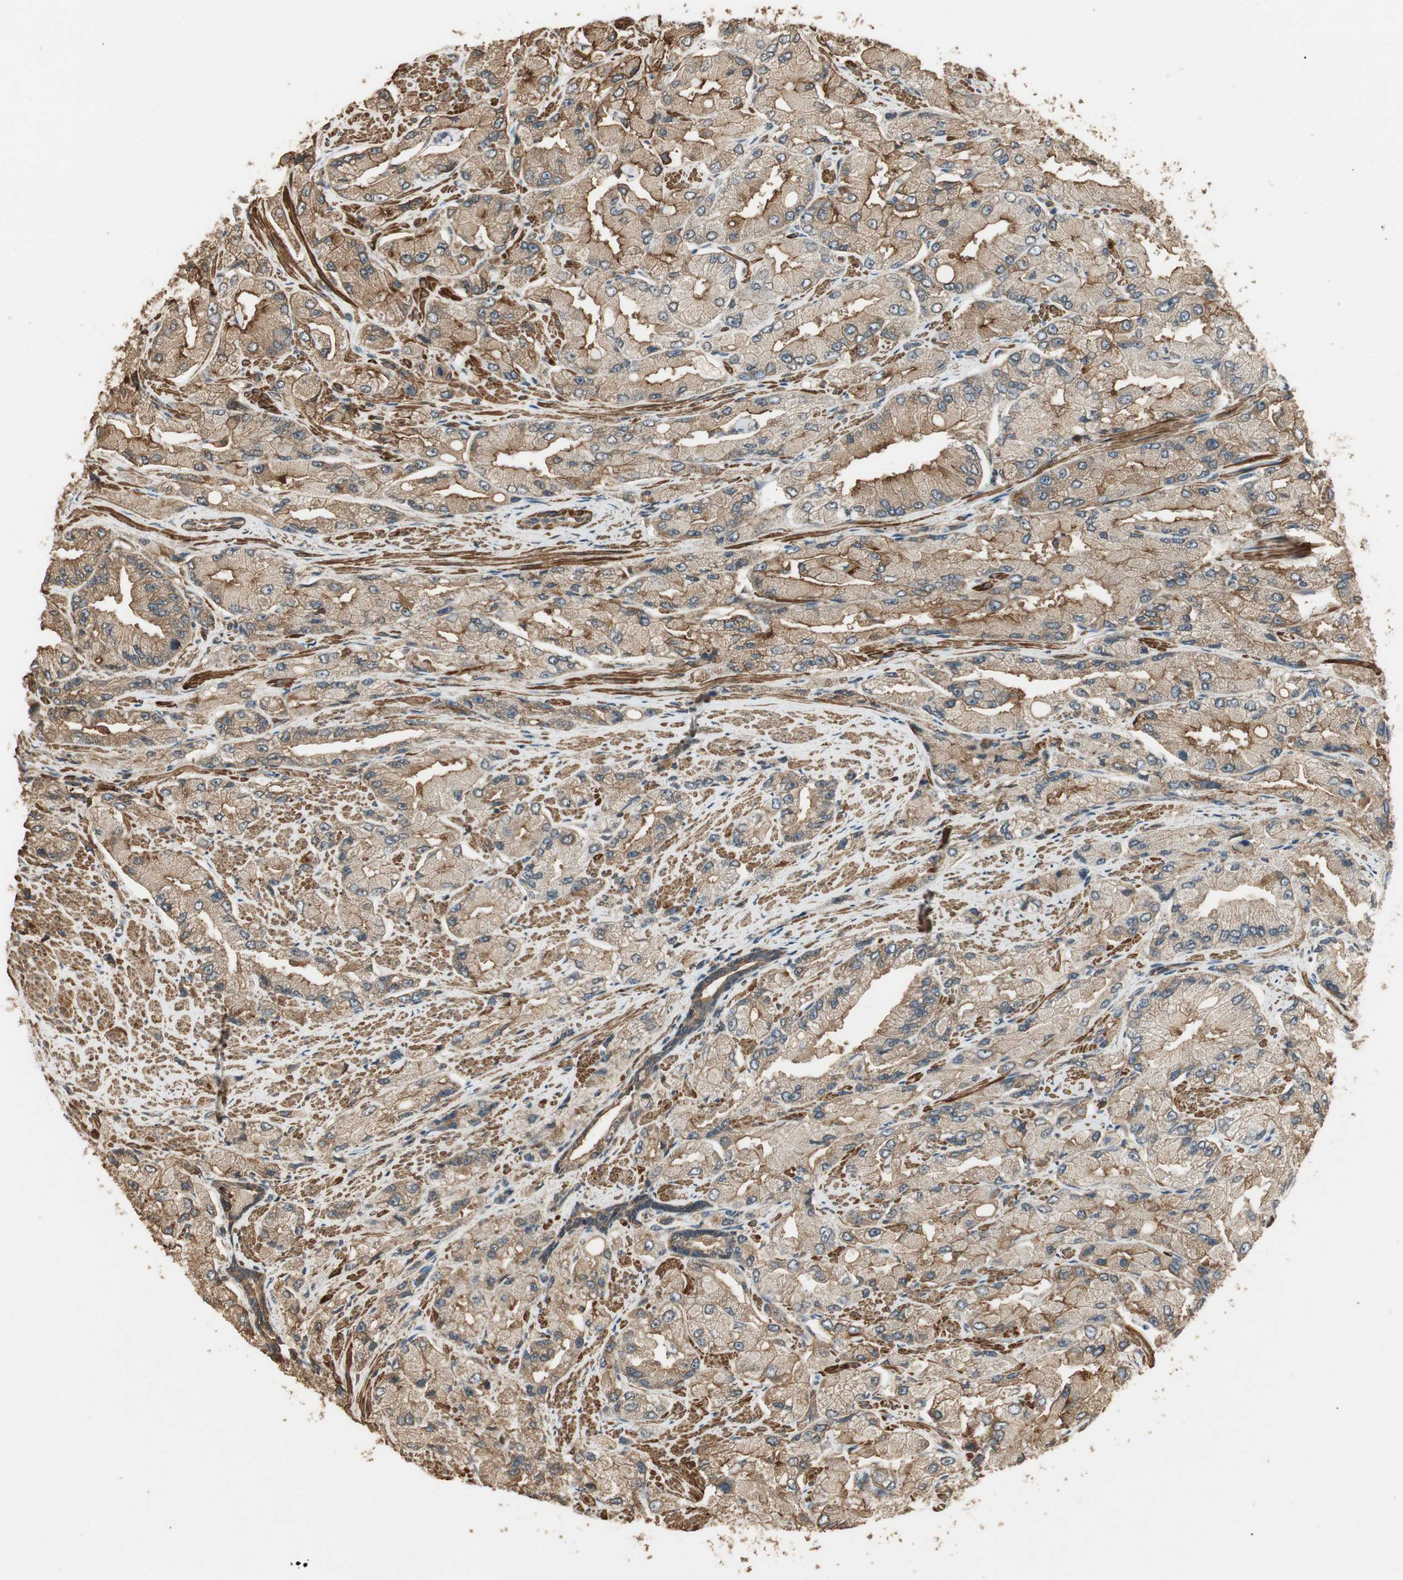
{"staining": {"intensity": "moderate", "quantity": ">75%", "location": "cytoplasmic/membranous"}, "tissue": "prostate cancer", "cell_type": "Tumor cells", "image_type": "cancer", "snomed": [{"axis": "morphology", "description": "Adenocarcinoma, High grade"}, {"axis": "topography", "description": "Prostate"}], "caption": "Prostate cancer tissue displays moderate cytoplasmic/membranous positivity in approximately >75% of tumor cells", "gene": "USP2", "patient": {"sex": "male", "age": 58}}